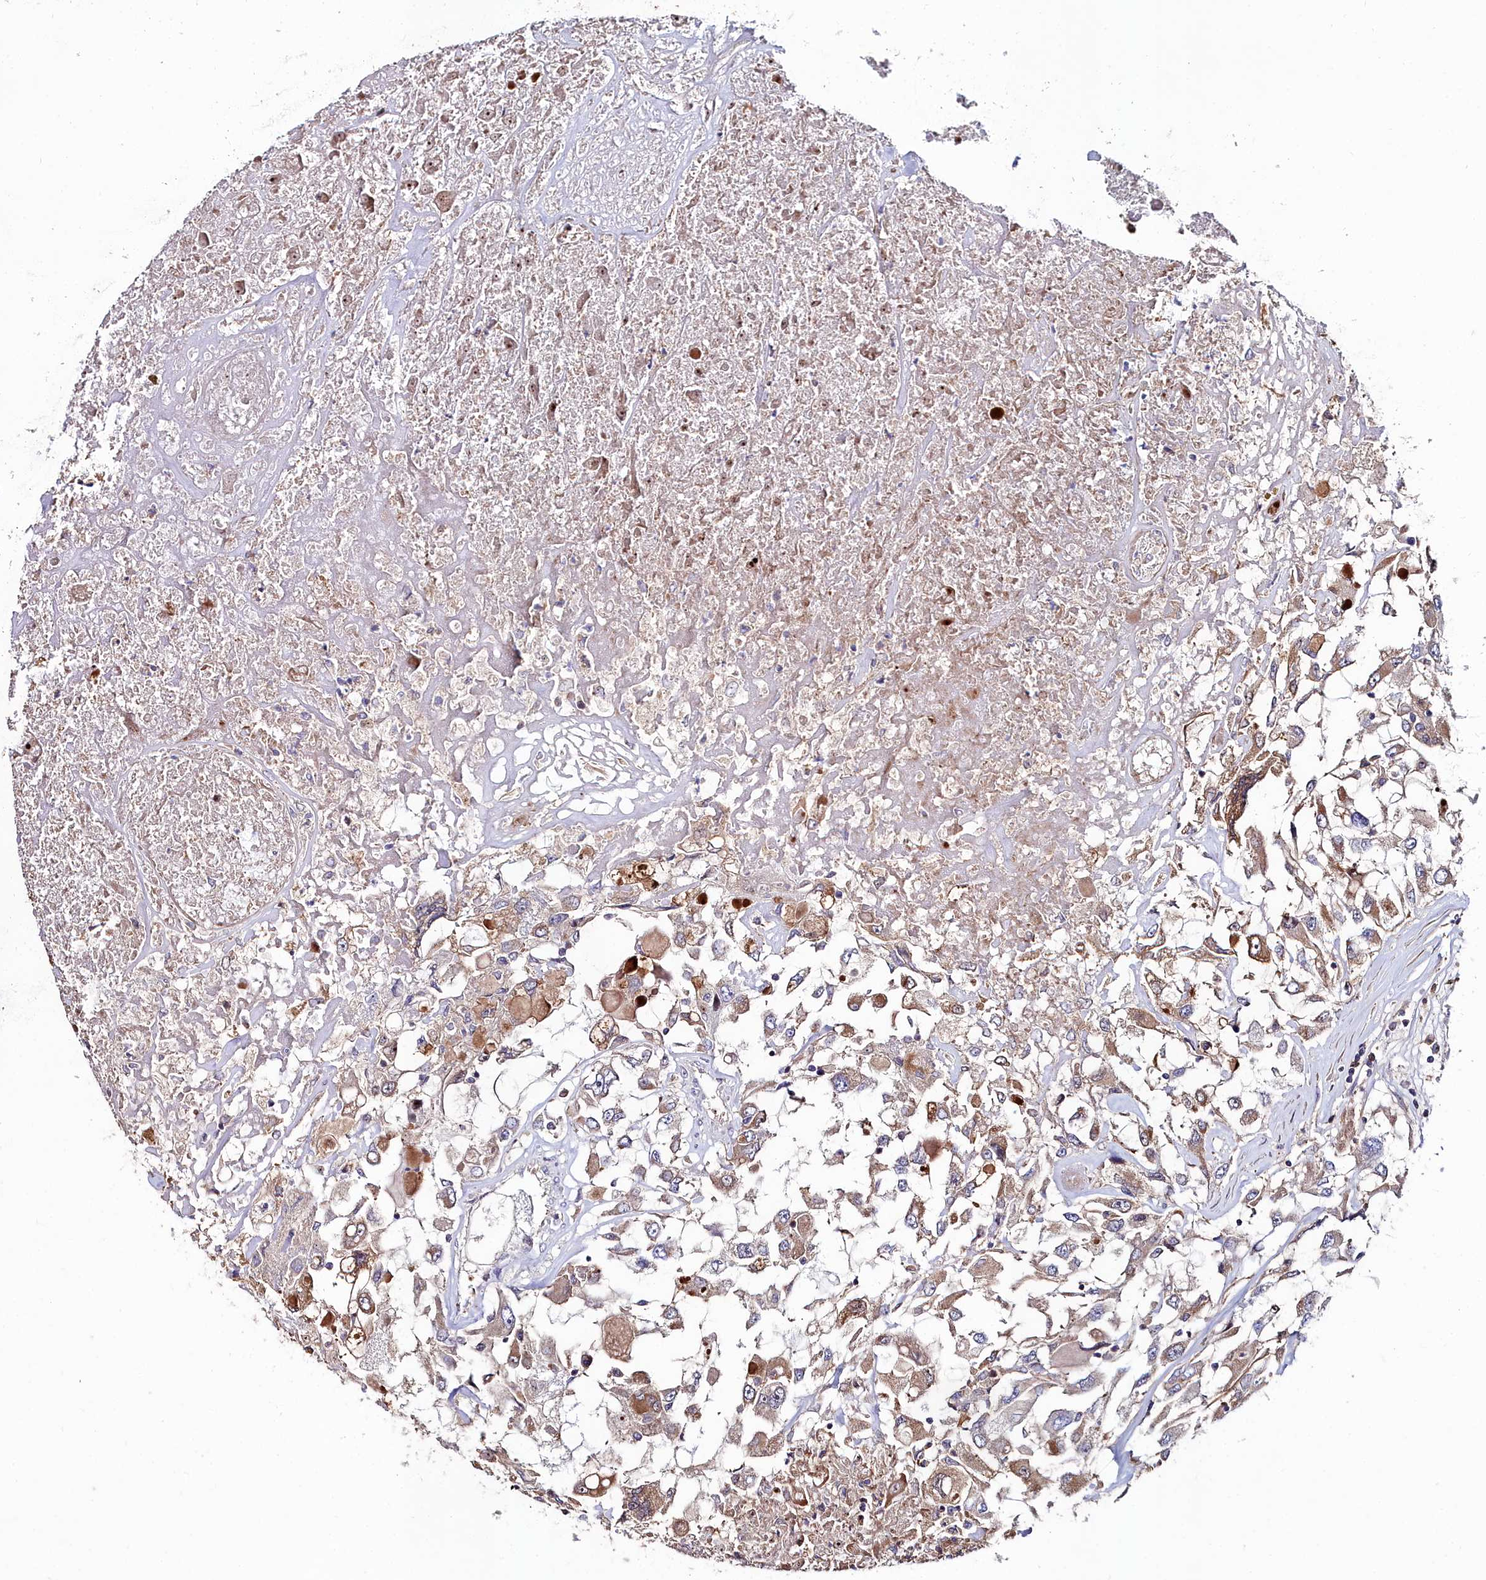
{"staining": {"intensity": "moderate", "quantity": "25%-75%", "location": "cytoplasmic/membranous,nuclear"}, "tissue": "renal cancer", "cell_type": "Tumor cells", "image_type": "cancer", "snomed": [{"axis": "morphology", "description": "Adenocarcinoma, NOS"}, {"axis": "topography", "description": "Kidney"}], "caption": "Immunohistochemical staining of human renal cancer demonstrates medium levels of moderate cytoplasmic/membranous and nuclear expression in approximately 25%-75% of tumor cells.", "gene": "AMBRA1", "patient": {"sex": "female", "age": 52}}